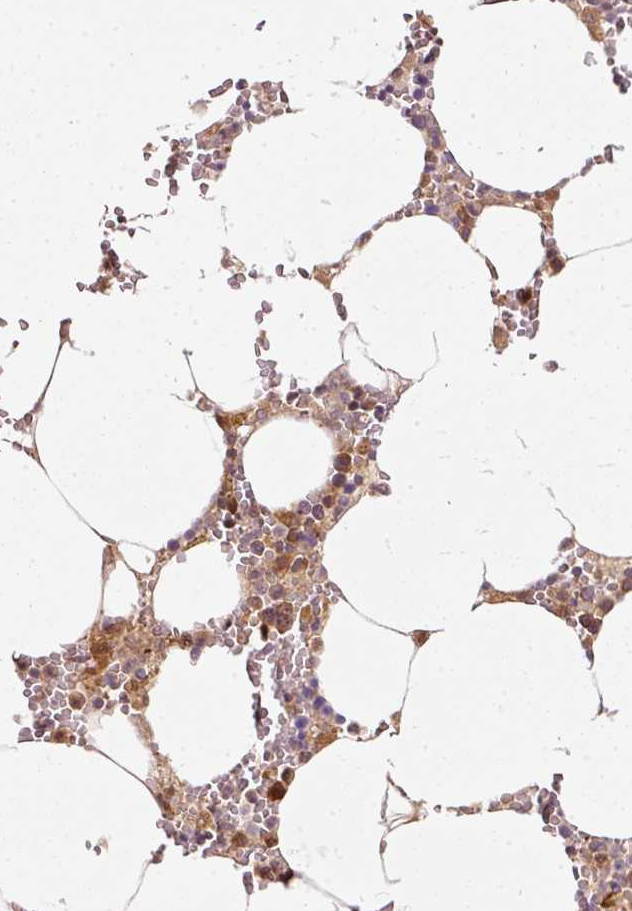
{"staining": {"intensity": "moderate", "quantity": "25%-75%", "location": "cytoplasmic/membranous"}, "tissue": "bone marrow", "cell_type": "Hematopoietic cells", "image_type": "normal", "snomed": [{"axis": "morphology", "description": "Normal tissue, NOS"}, {"axis": "topography", "description": "Bone marrow"}], "caption": "High-magnification brightfield microscopy of normal bone marrow stained with DAB (3,3'-diaminobenzidine) (brown) and counterstained with hematoxylin (blue). hematopoietic cells exhibit moderate cytoplasmic/membranous expression is present in about25%-75% of cells. (Stains: DAB (3,3'-diaminobenzidine) in brown, nuclei in blue, Microscopy: brightfield microscopy at high magnification).", "gene": "MIF4GD", "patient": {"sex": "male", "age": 70}}